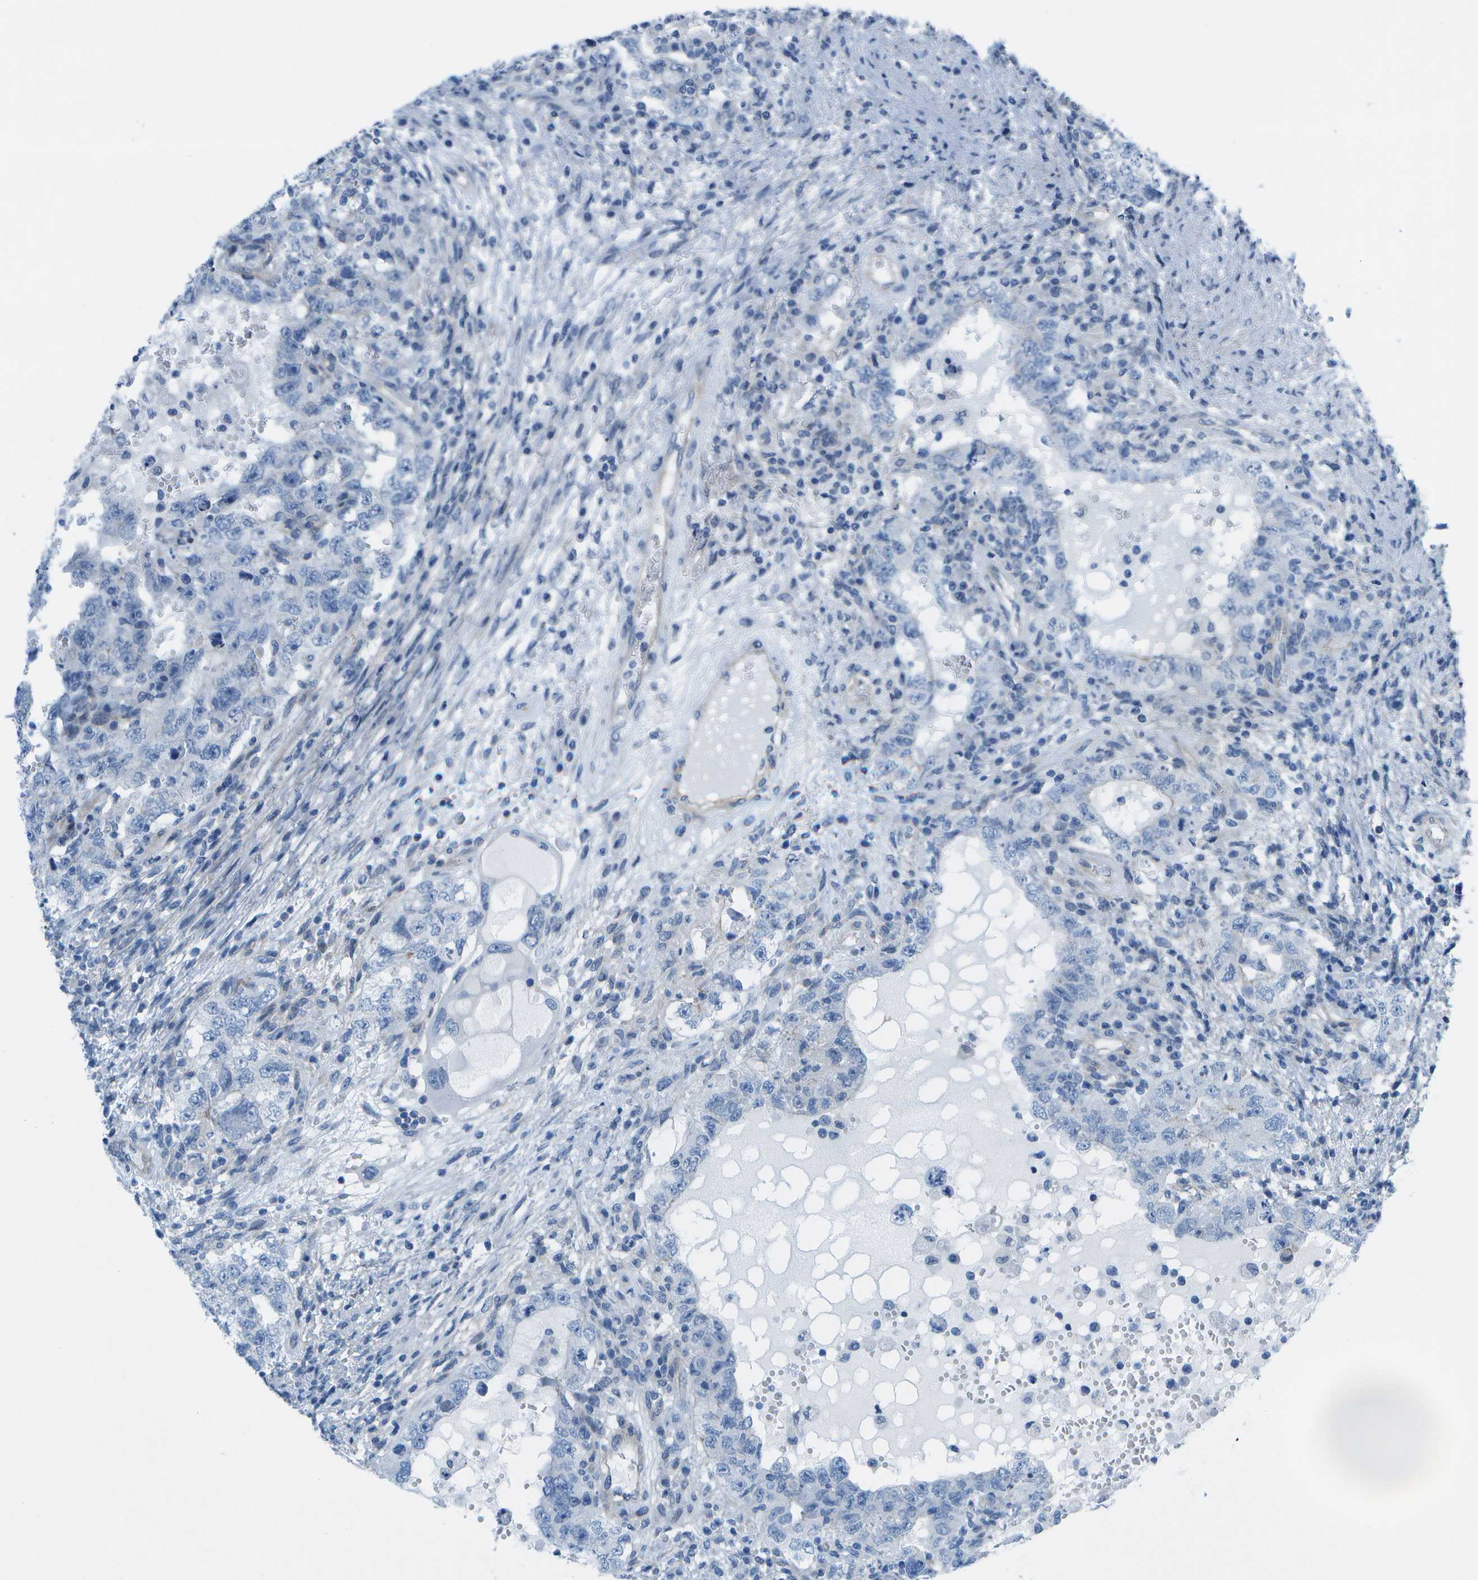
{"staining": {"intensity": "negative", "quantity": "none", "location": "none"}, "tissue": "testis cancer", "cell_type": "Tumor cells", "image_type": "cancer", "snomed": [{"axis": "morphology", "description": "Carcinoma, Embryonal, NOS"}, {"axis": "topography", "description": "Testis"}], "caption": "This is an immunohistochemistry micrograph of testis embryonal carcinoma. There is no staining in tumor cells.", "gene": "SORBS3", "patient": {"sex": "male", "age": 26}}